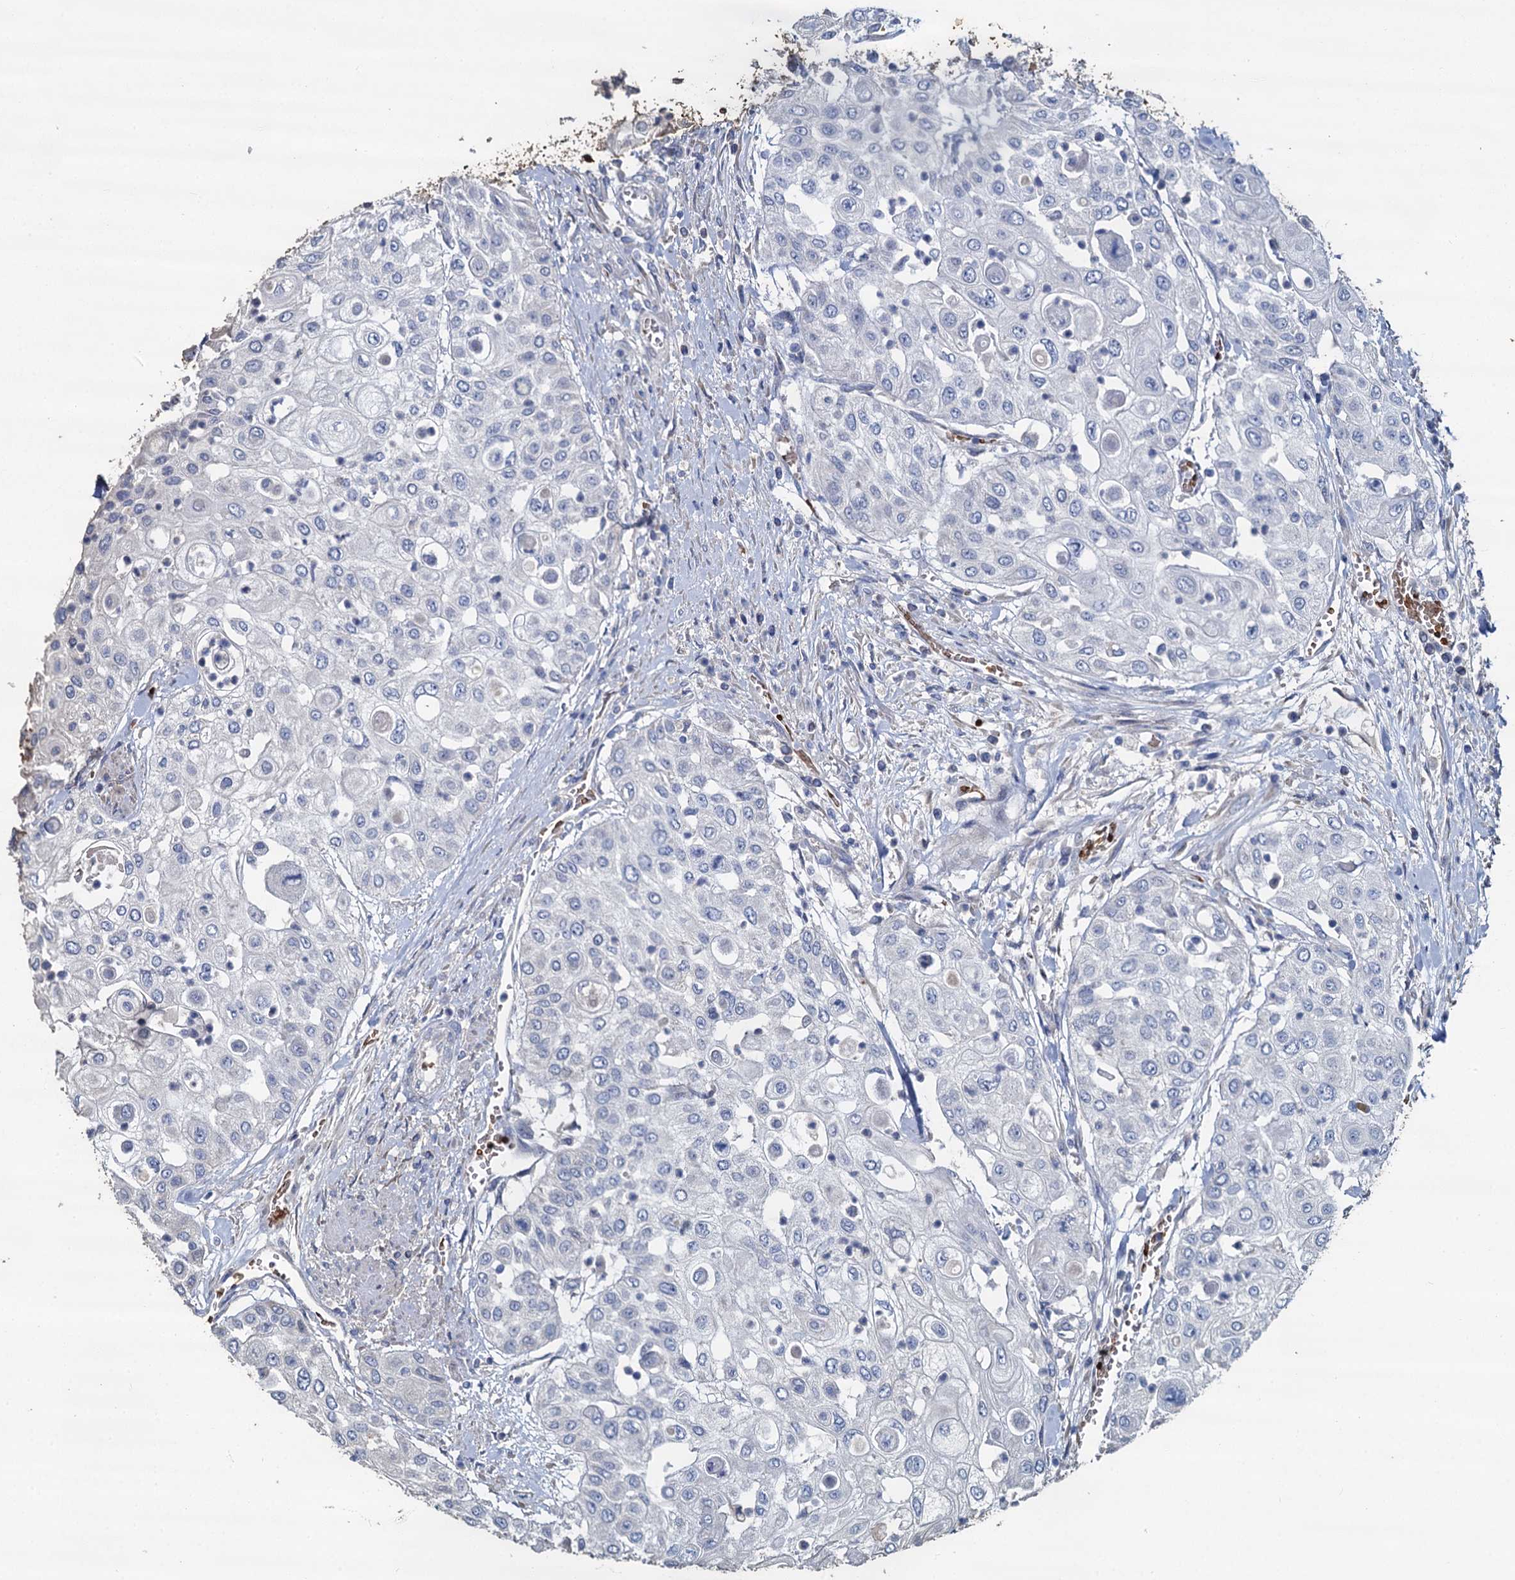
{"staining": {"intensity": "negative", "quantity": "none", "location": "none"}, "tissue": "urothelial cancer", "cell_type": "Tumor cells", "image_type": "cancer", "snomed": [{"axis": "morphology", "description": "Urothelial carcinoma, High grade"}, {"axis": "topography", "description": "Urinary bladder"}], "caption": "A micrograph of human high-grade urothelial carcinoma is negative for staining in tumor cells.", "gene": "TCTN2", "patient": {"sex": "female", "age": 79}}